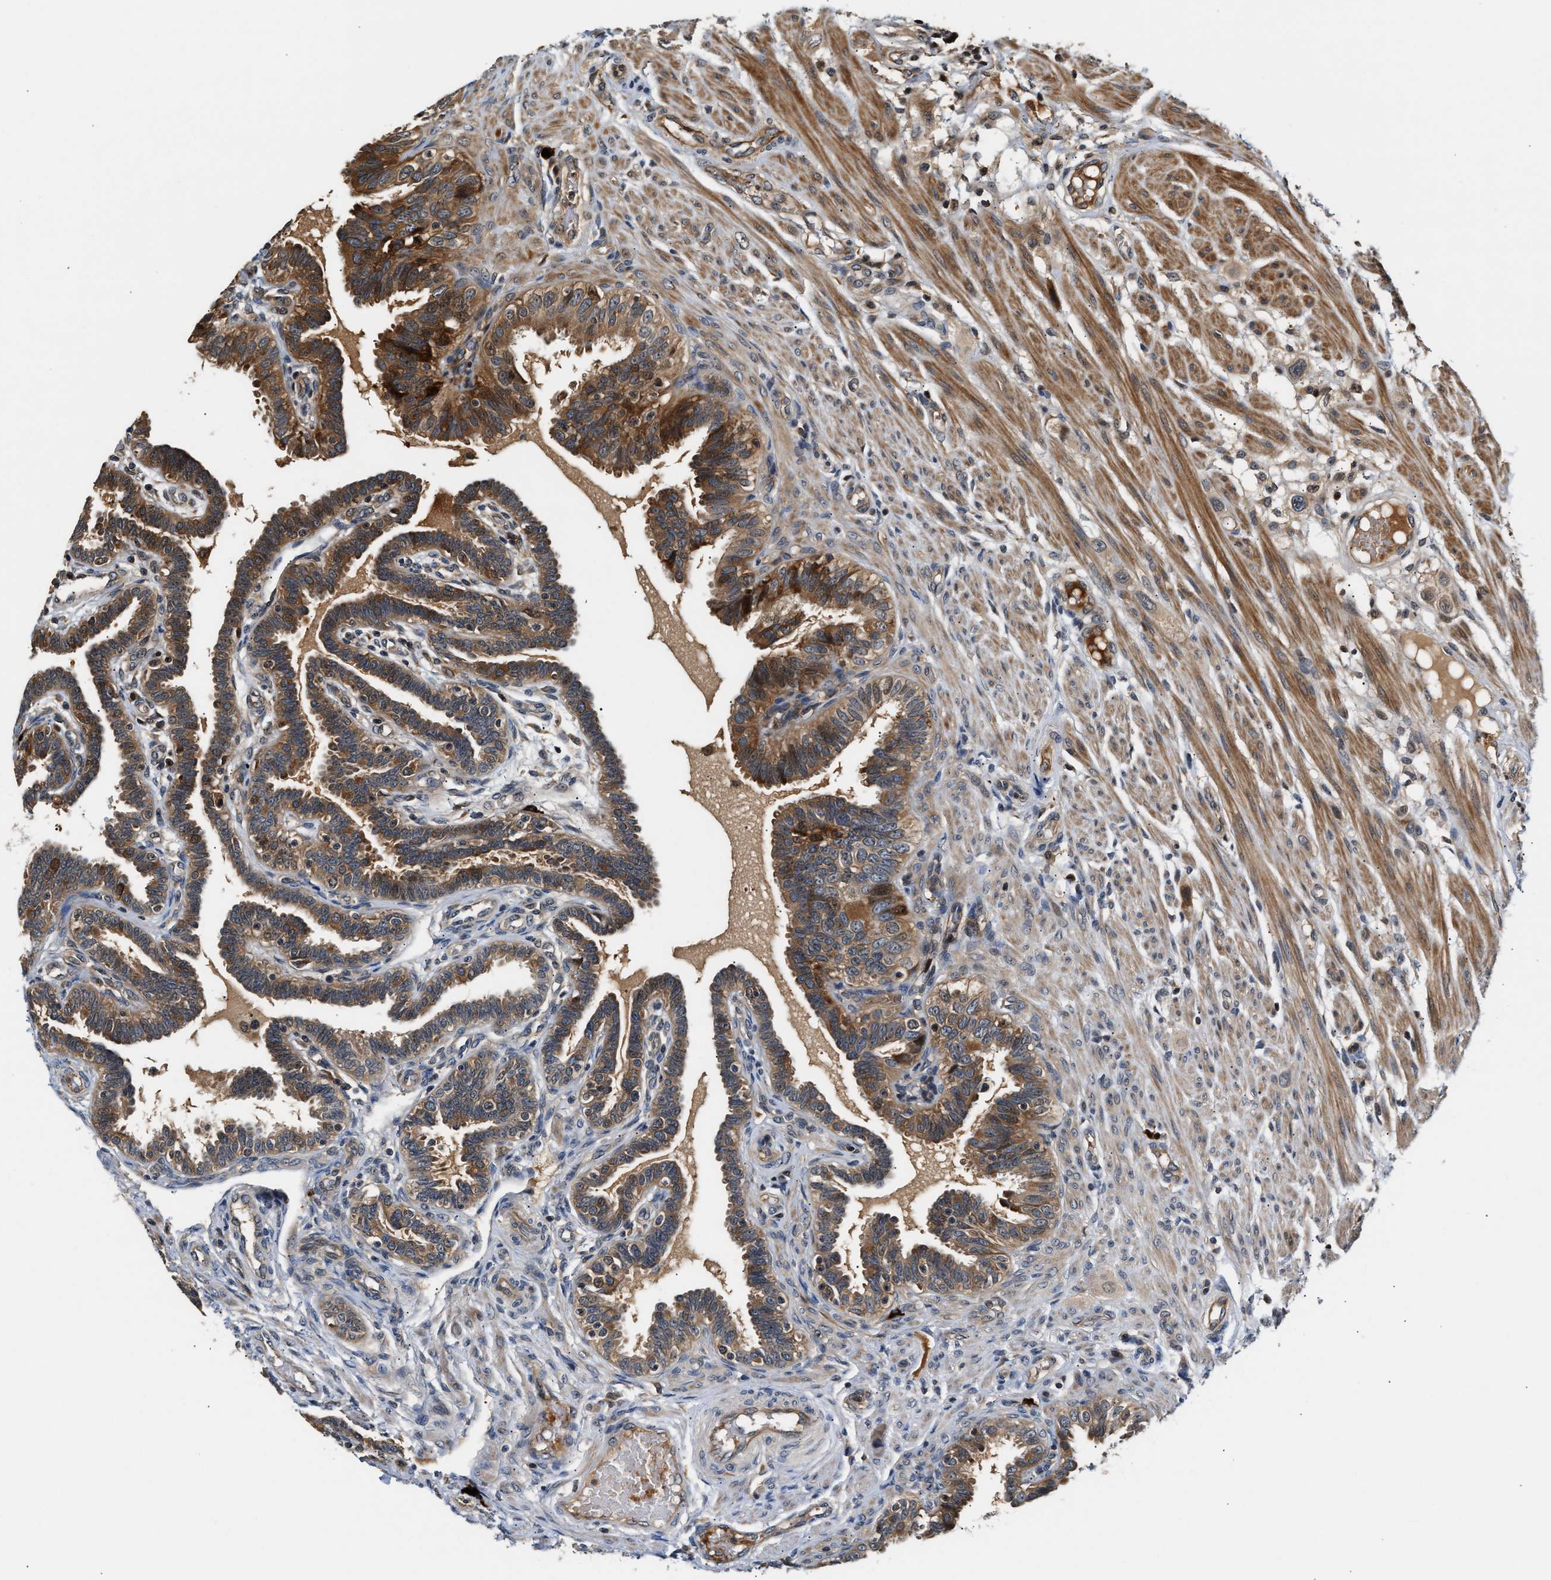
{"staining": {"intensity": "moderate", "quantity": ">75%", "location": "cytoplasmic/membranous"}, "tissue": "fallopian tube", "cell_type": "Glandular cells", "image_type": "normal", "snomed": [{"axis": "morphology", "description": "Normal tissue, NOS"}, {"axis": "topography", "description": "Fallopian tube"}, {"axis": "topography", "description": "Placenta"}], "caption": "Glandular cells exhibit moderate cytoplasmic/membranous positivity in about >75% of cells in benign fallopian tube. (DAB = brown stain, brightfield microscopy at high magnification).", "gene": "TUT7", "patient": {"sex": "female", "age": 34}}